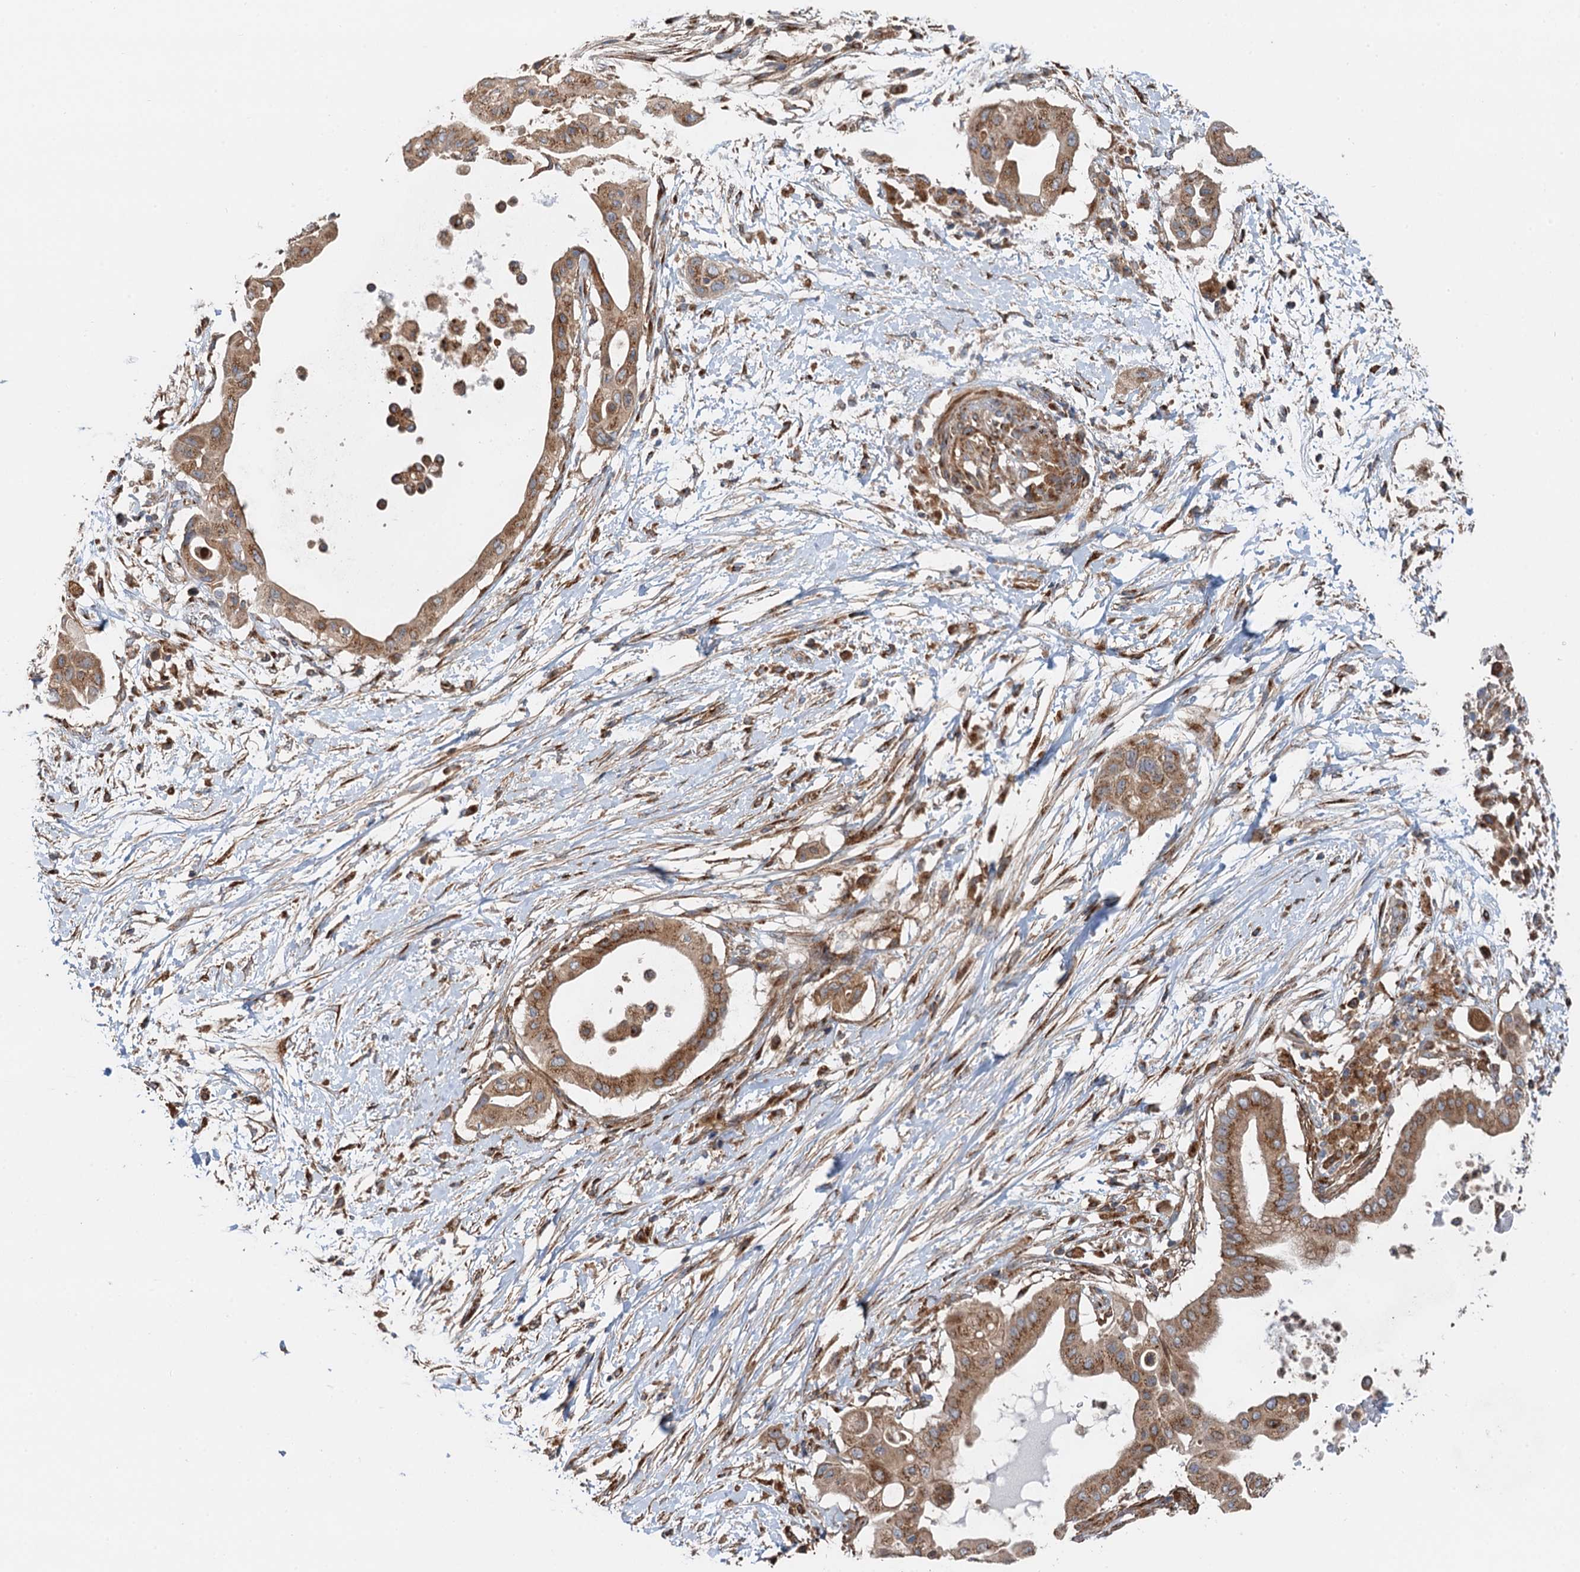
{"staining": {"intensity": "moderate", "quantity": ">75%", "location": "cytoplasmic/membranous"}, "tissue": "pancreatic cancer", "cell_type": "Tumor cells", "image_type": "cancer", "snomed": [{"axis": "morphology", "description": "Adenocarcinoma, NOS"}, {"axis": "topography", "description": "Pancreas"}], "caption": "This photomicrograph reveals pancreatic cancer stained with immunohistochemistry (IHC) to label a protein in brown. The cytoplasmic/membranous of tumor cells show moderate positivity for the protein. Nuclei are counter-stained blue.", "gene": "ANKRD26", "patient": {"sex": "male", "age": 68}}